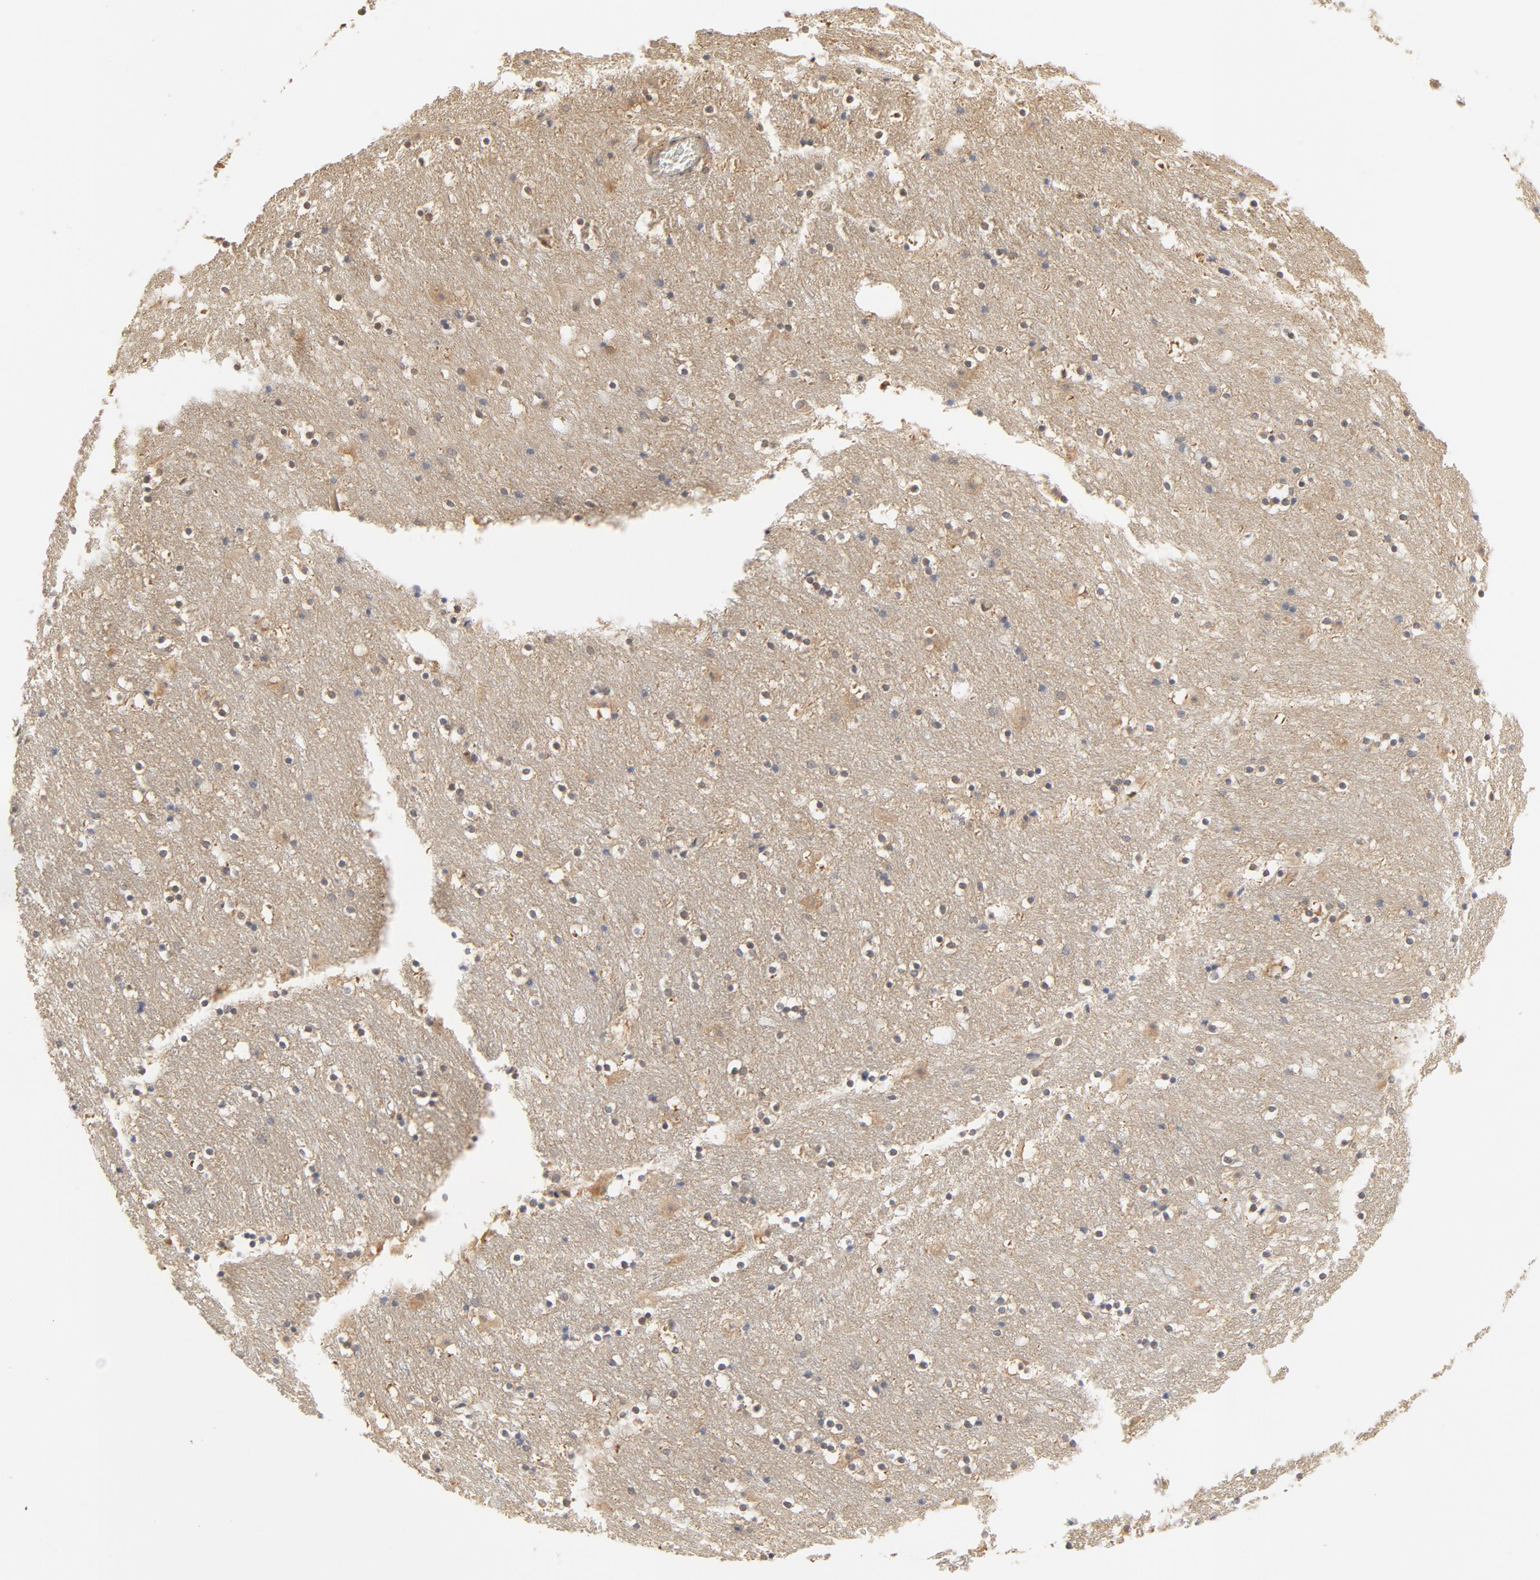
{"staining": {"intensity": "weak", "quantity": "25%-75%", "location": "cytoplasmic/membranous,nuclear"}, "tissue": "caudate", "cell_type": "Glial cells", "image_type": "normal", "snomed": [{"axis": "morphology", "description": "Normal tissue, NOS"}, {"axis": "topography", "description": "Lateral ventricle wall"}], "caption": "A high-resolution micrograph shows immunohistochemistry (IHC) staining of benign caudate, which reveals weak cytoplasmic/membranous,nuclear positivity in approximately 25%-75% of glial cells.", "gene": "NEDD8", "patient": {"sex": "male", "age": 45}}